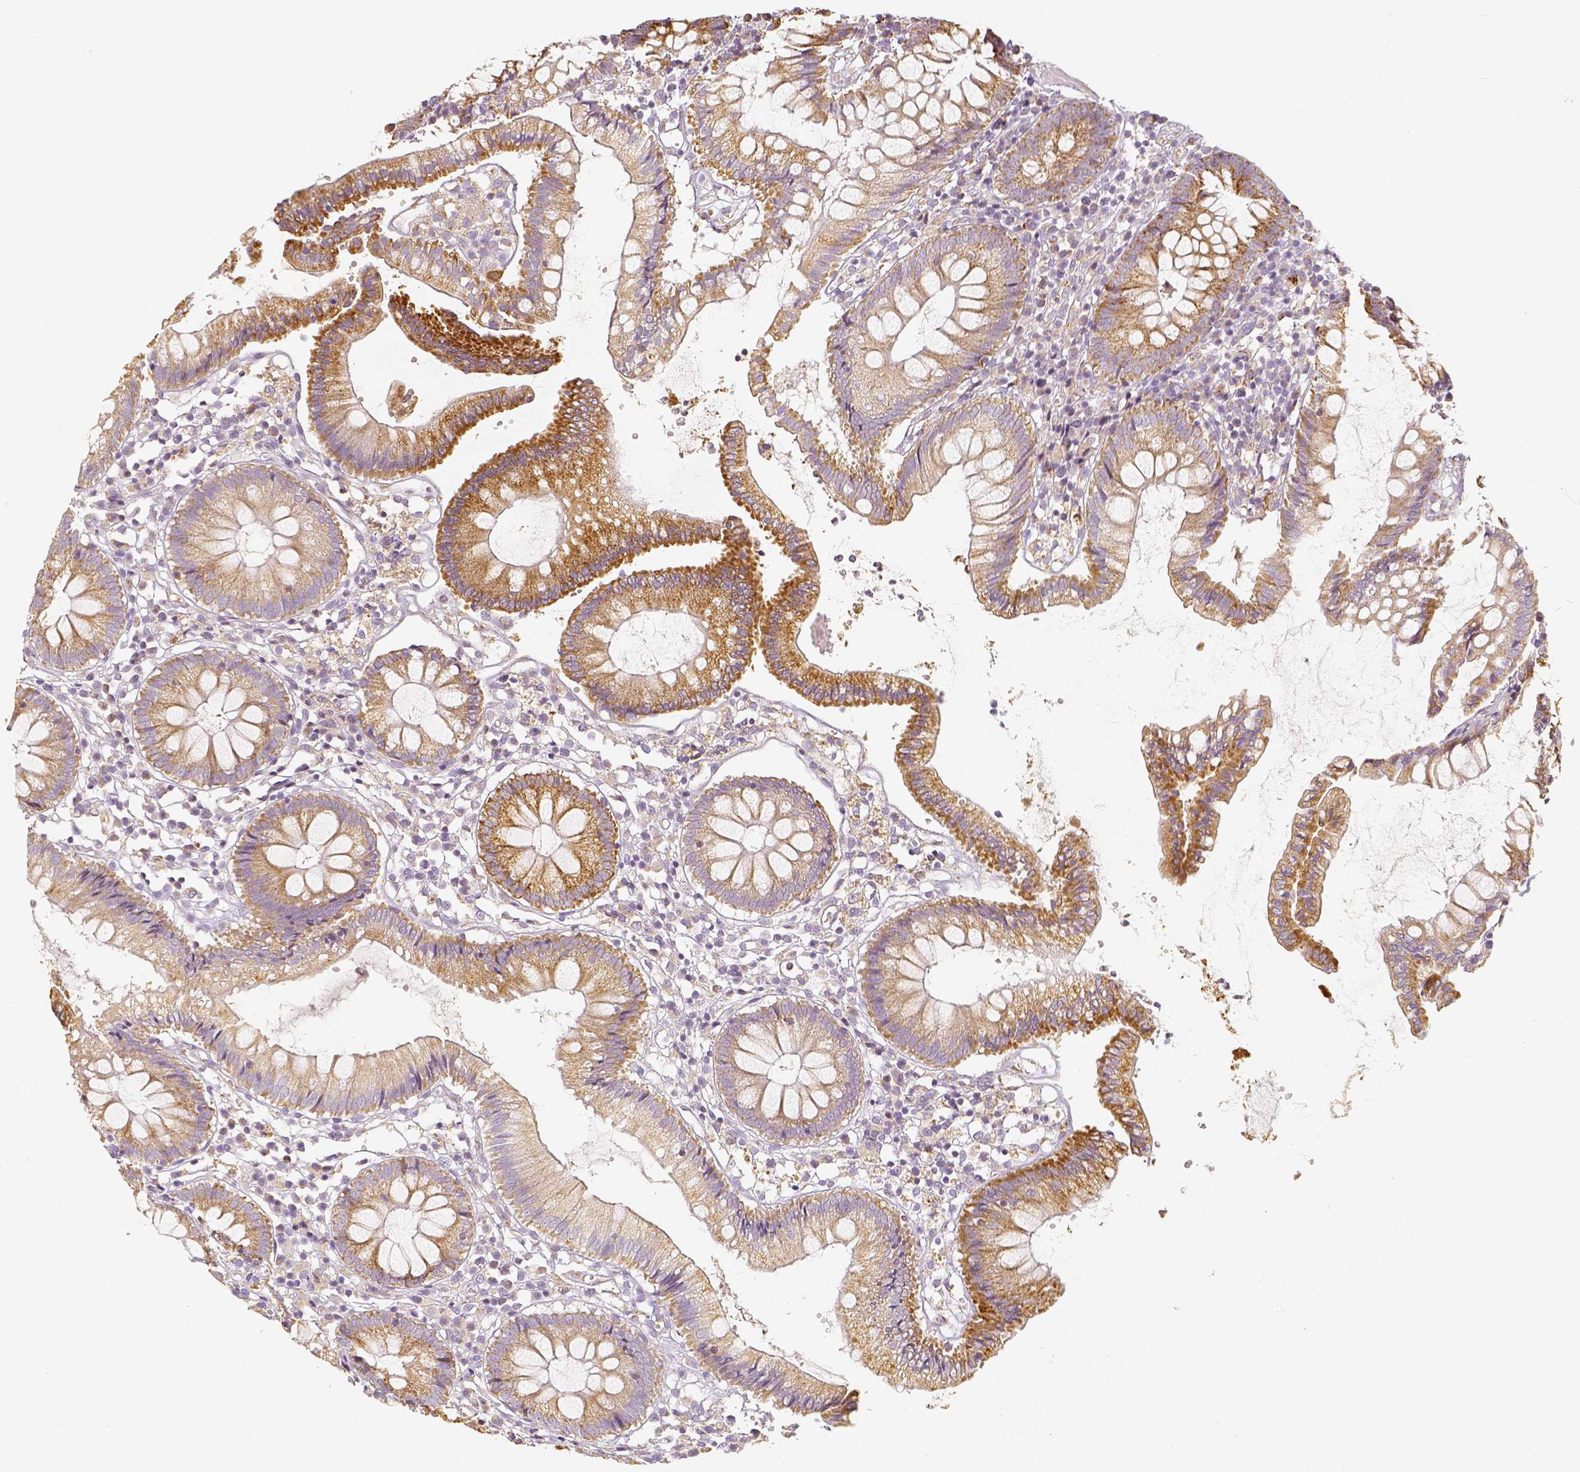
{"staining": {"intensity": "moderate", "quantity": ">75%", "location": "cytoplasmic/membranous"}, "tissue": "colon", "cell_type": "Endothelial cells", "image_type": "normal", "snomed": [{"axis": "morphology", "description": "Normal tissue, NOS"}, {"axis": "morphology", "description": "Adenocarcinoma, NOS"}, {"axis": "topography", "description": "Colon"}], "caption": "Immunohistochemical staining of benign human colon displays medium levels of moderate cytoplasmic/membranous positivity in about >75% of endothelial cells. (brown staining indicates protein expression, while blue staining denotes nuclei).", "gene": "PGAM5", "patient": {"sex": "male", "age": 83}}